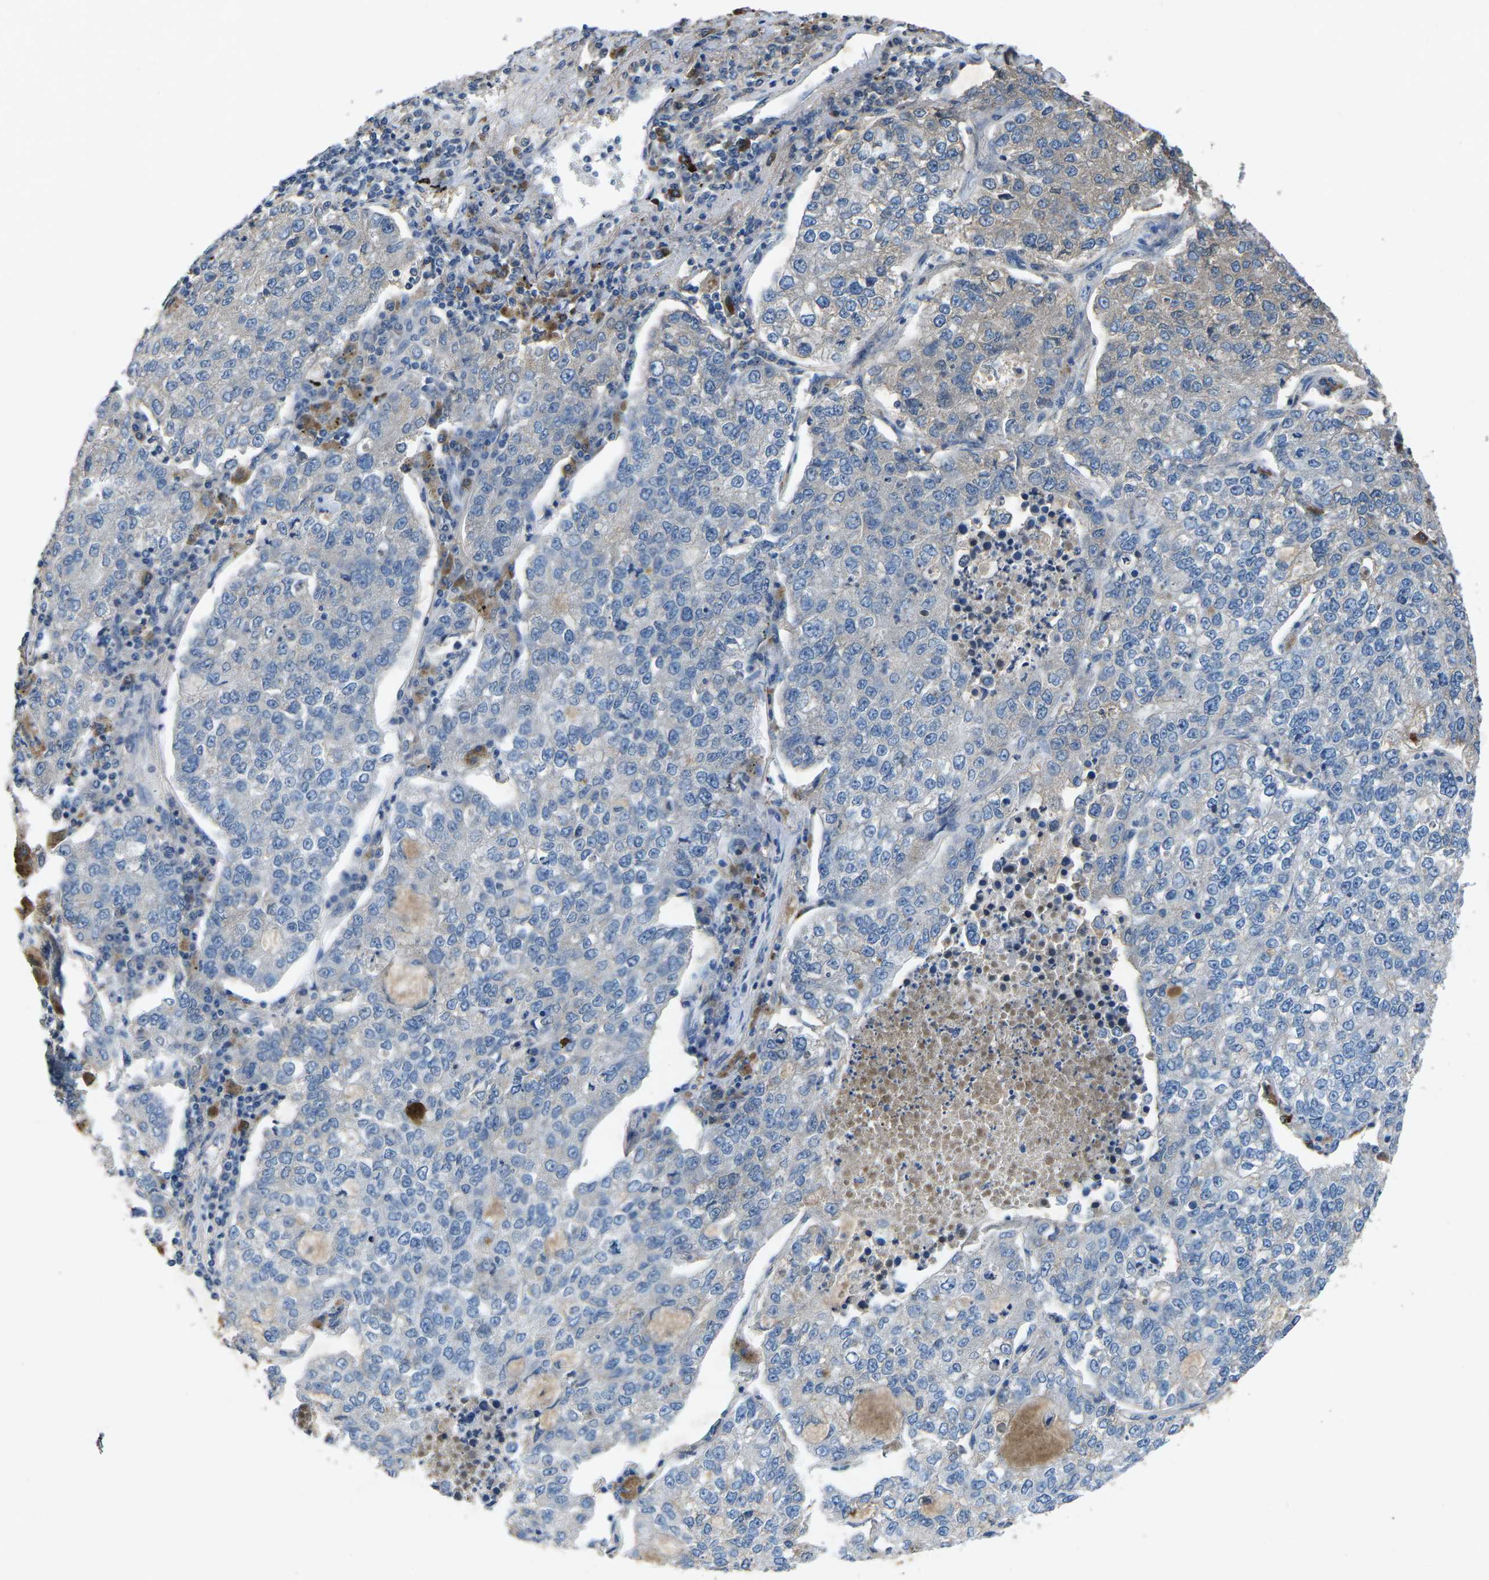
{"staining": {"intensity": "weak", "quantity": "<25%", "location": "cytoplasmic/membranous"}, "tissue": "lung cancer", "cell_type": "Tumor cells", "image_type": "cancer", "snomed": [{"axis": "morphology", "description": "Adenocarcinoma, NOS"}, {"axis": "topography", "description": "Lung"}], "caption": "Human lung cancer stained for a protein using immunohistochemistry demonstrates no expression in tumor cells.", "gene": "PLG", "patient": {"sex": "male", "age": 49}}